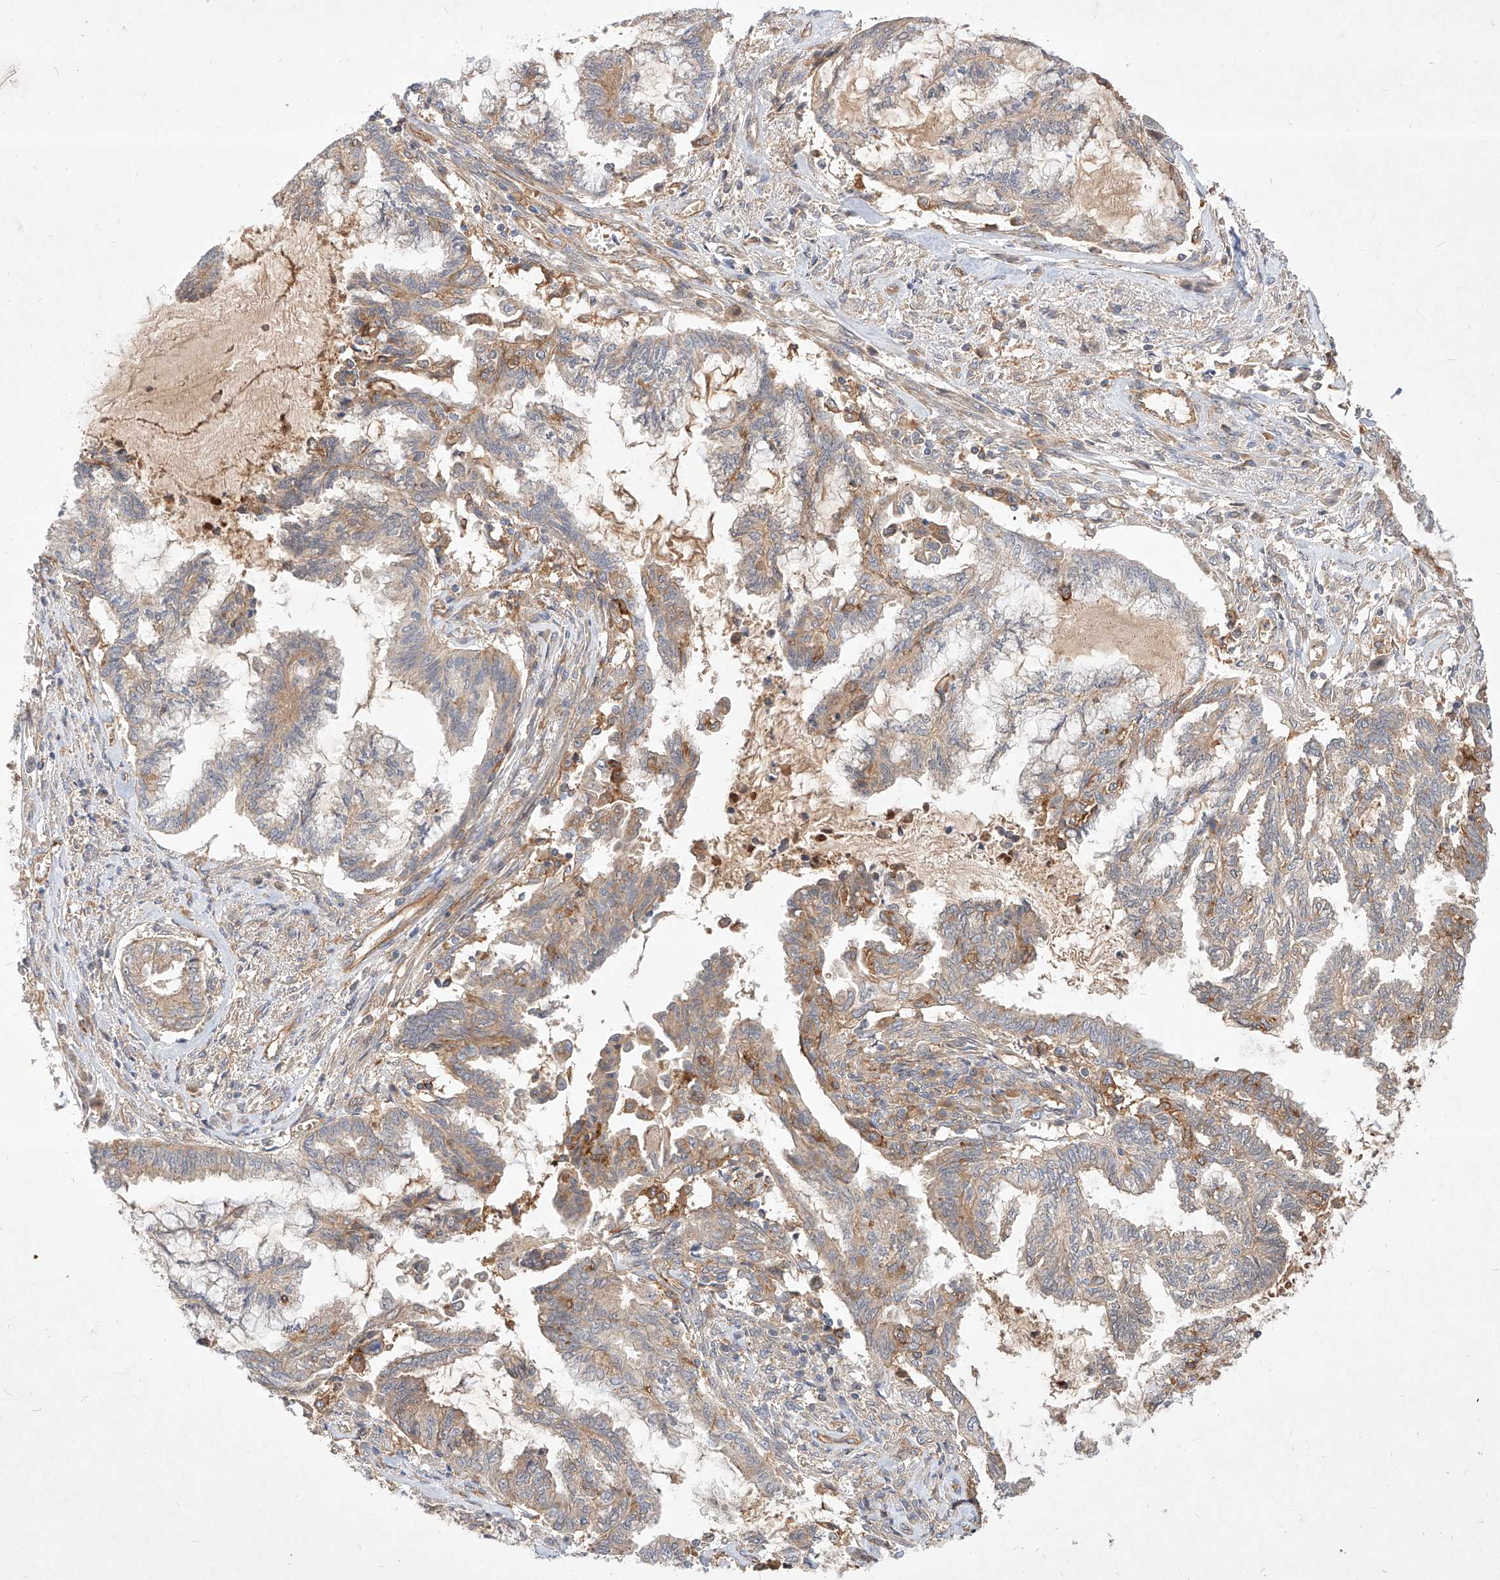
{"staining": {"intensity": "weak", "quantity": "25%-75%", "location": "cytoplasmic/membranous"}, "tissue": "endometrial cancer", "cell_type": "Tumor cells", "image_type": "cancer", "snomed": [{"axis": "morphology", "description": "Adenocarcinoma, NOS"}, {"axis": "topography", "description": "Endometrium"}], "caption": "Protein staining demonstrates weak cytoplasmic/membranous positivity in about 25%-75% of tumor cells in endometrial cancer. (IHC, brightfield microscopy, high magnification).", "gene": "NFAM1", "patient": {"sex": "female", "age": 86}}